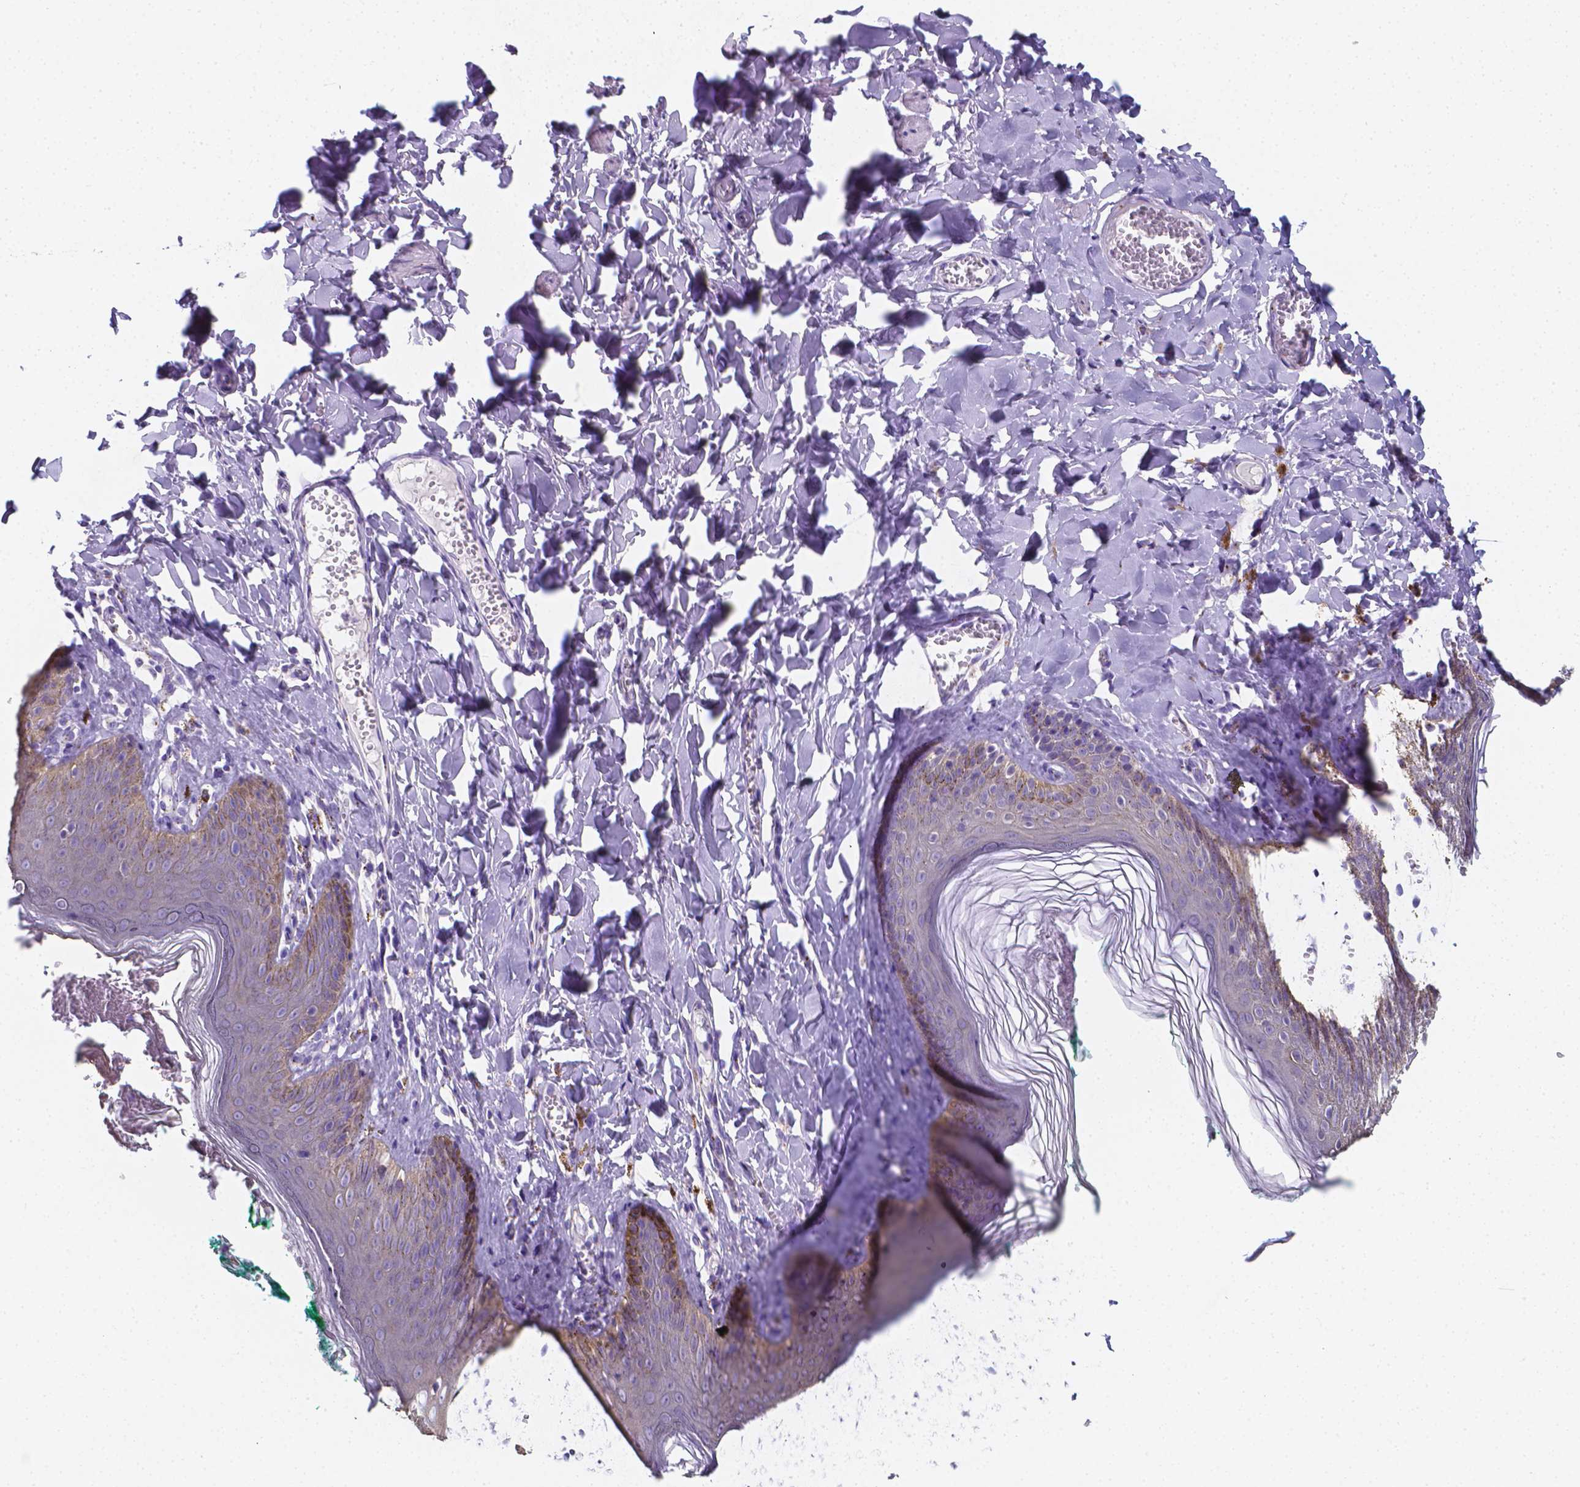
{"staining": {"intensity": "negative", "quantity": "none", "location": "none"}, "tissue": "skin", "cell_type": "Epidermal cells", "image_type": "normal", "snomed": [{"axis": "morphology", "description": "Normal tissue, NOS"}, {"axis": "topography", "description": "Vulva"}, {"axis": "topography", "description": "Peripheral nerve tissue"}], "caption": "DAB immunohistochemical staining of unremarkable skin shows no significant expression in epidermal cells.", "gene": "LRRC73", "patient": {"sex": "female", "age": 66}}